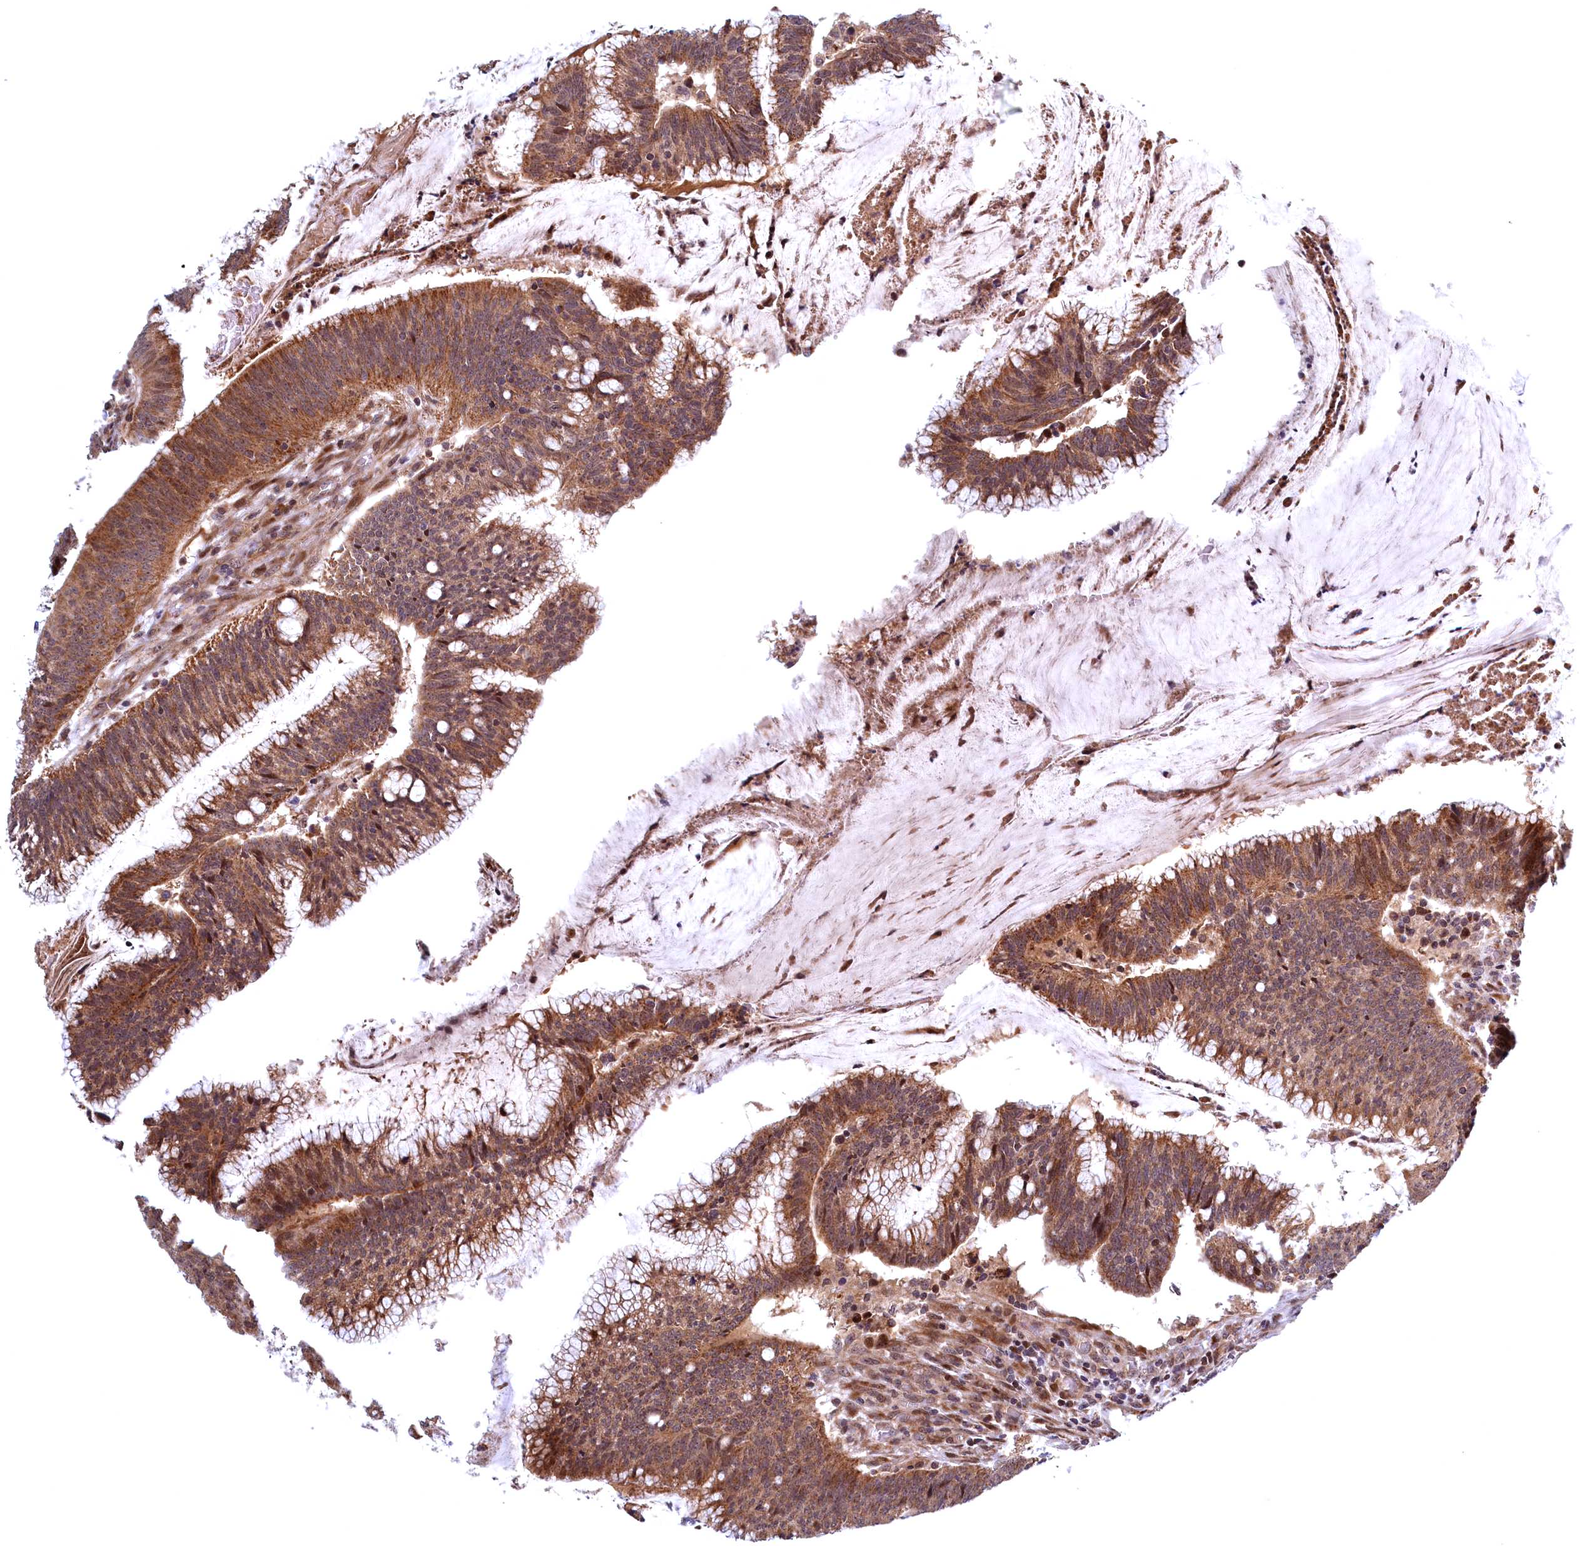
{"staining": {"intensity": "moderate", "quantity": ">75%", "location": "cytoplasmic/membranous"}, "tissue": "colorectal cancer", "cell_type": "Tumor cells", "image_type": "cancer", "snomed": [{"axis": "morphology", "description": "Adenocarcinoma, NOS"}, {"axis": "topography", "description": "Rectum"}], "caption": "Human colorectal cancer (adenocarcinoma) stained with a brown dye exhibits moderate cytoplasmic/membranous positive expression in approximately >75% of tumor cells.", "gene": "PLA2G10", "patient": {"sex": "female", "age": 77}}